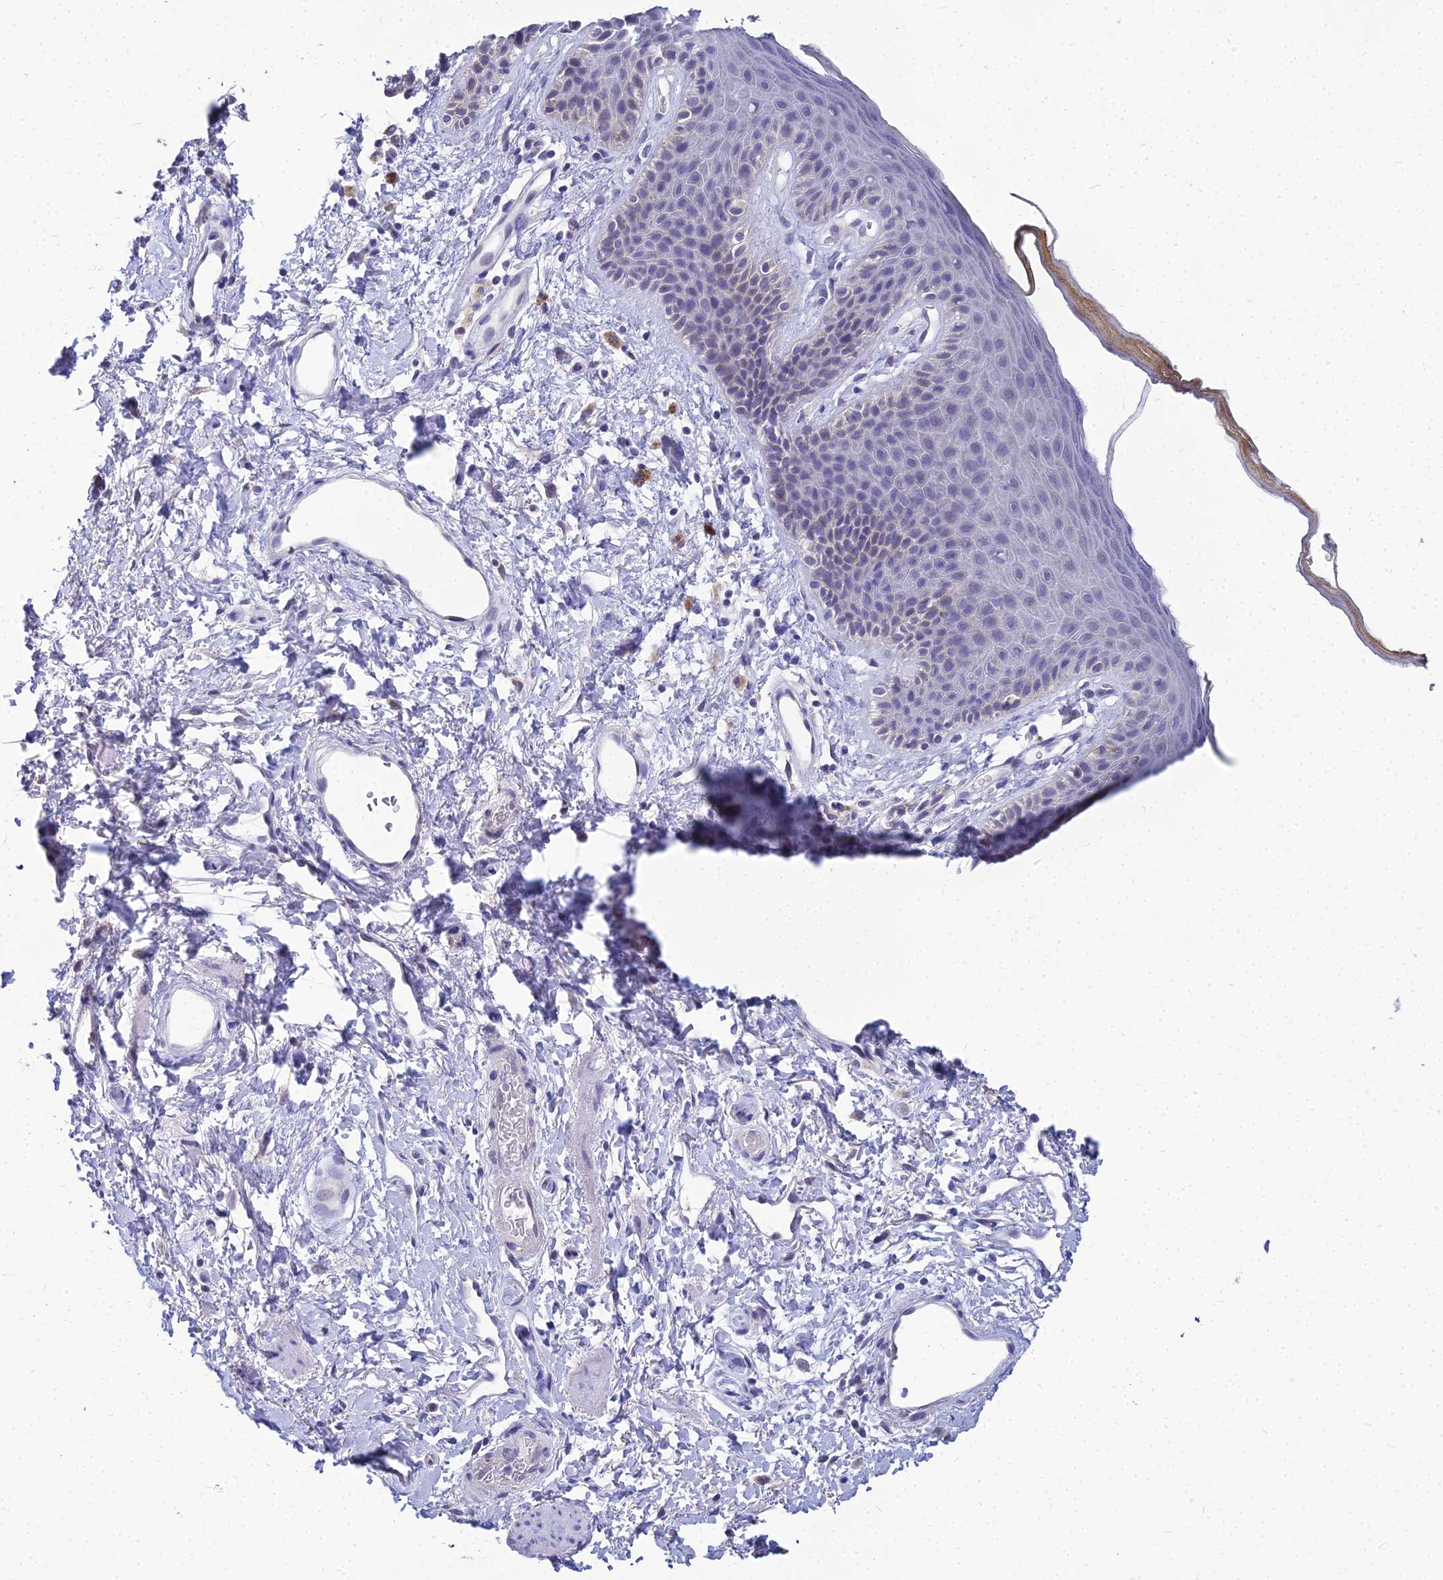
{"staining": {"intensity": "weak", "quantity": "<25%", "location": "cytoplasmic/membranous"}, "tissue": "skin", "cell_type": "Epidermal cells", "image_type": "normal", "snomed": [{"axis": "morphology", "description": "Normal tissue, NOS"}, {"axis": "topography", "description": "Anal"}], "caption": "IHC micrograph of unremarkable human skin stained for a protein (brown), which shows no staining in epidermal cells.", "gene": "NPY", "patient": {"sex": "female", "age": 46}}